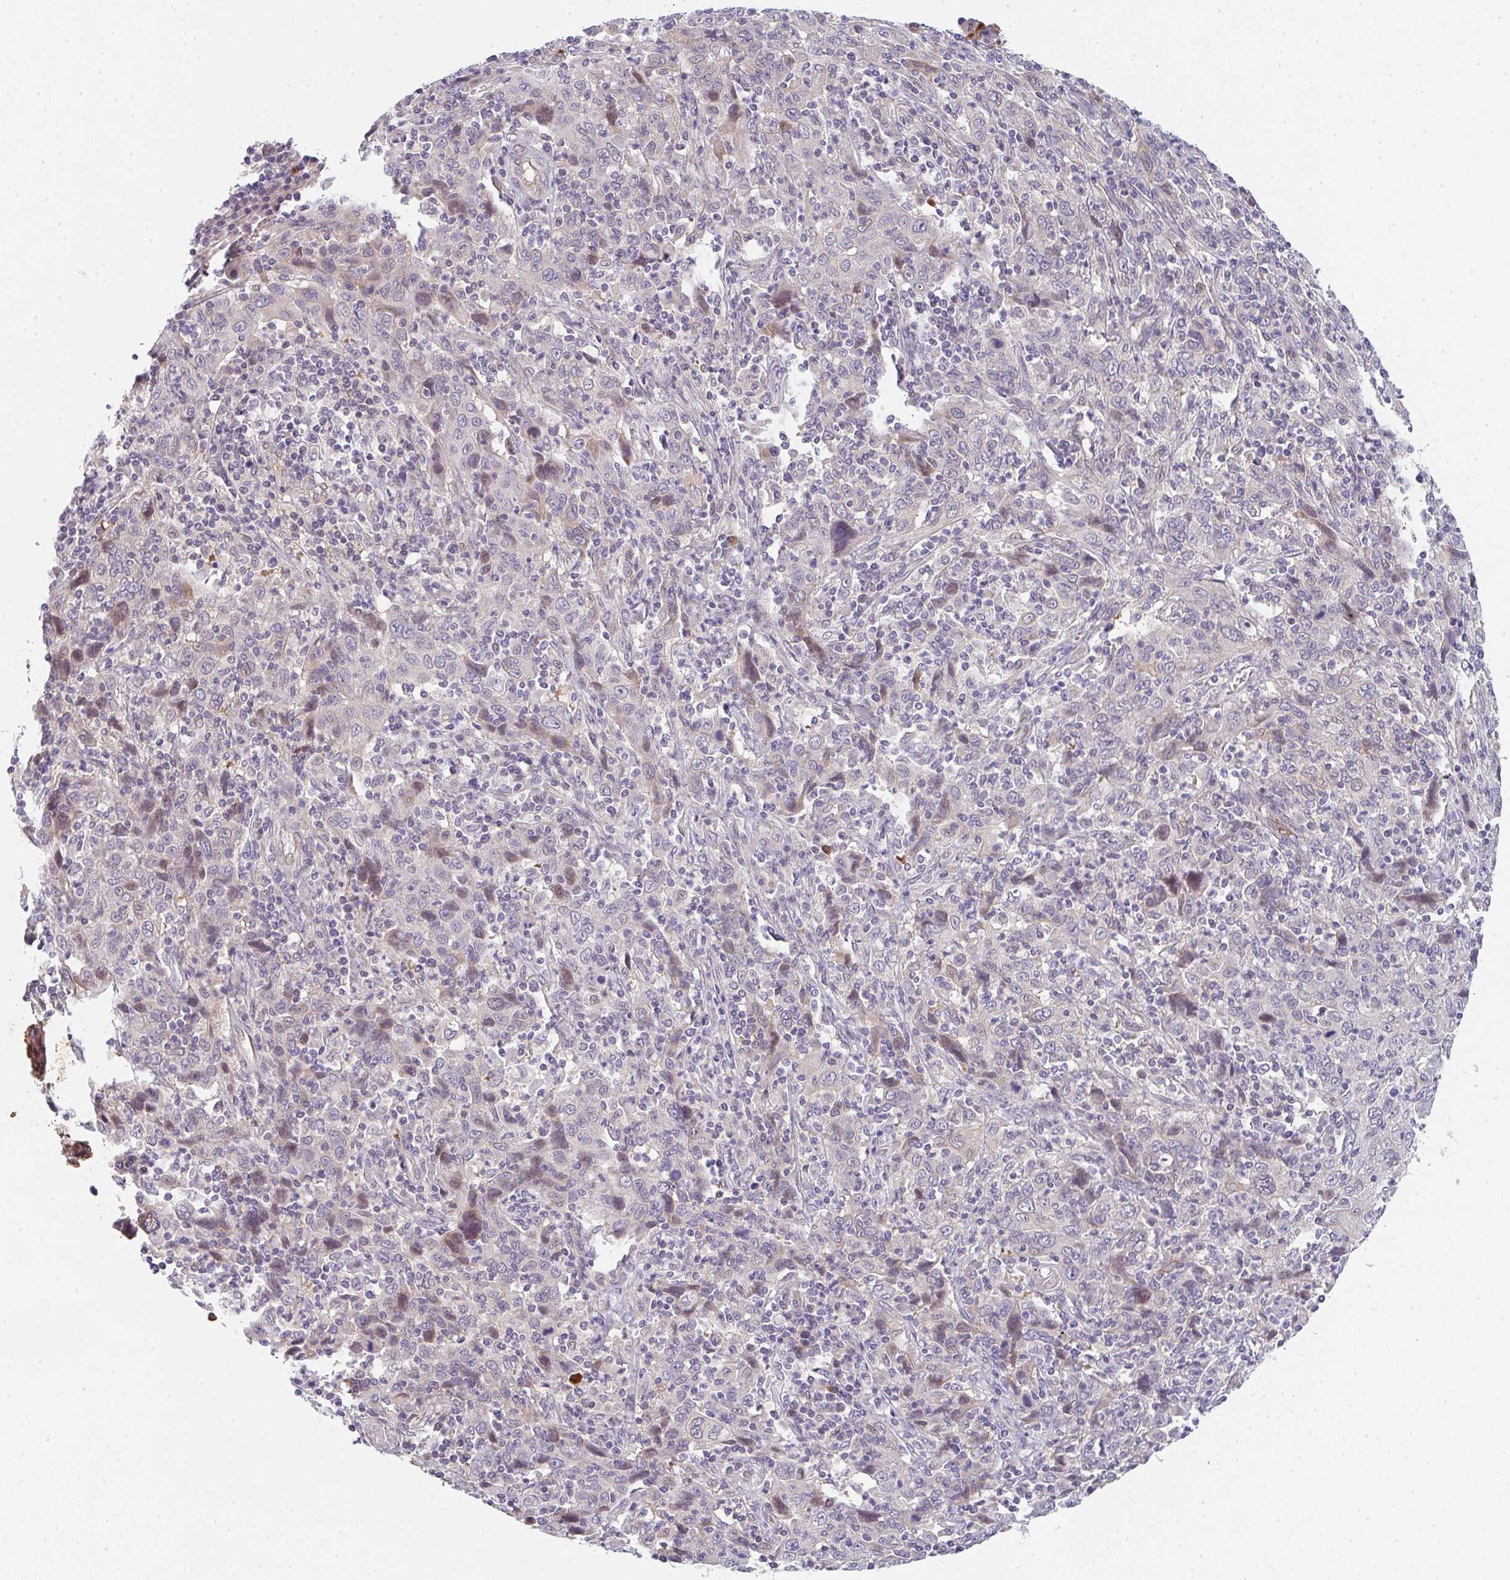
{"staining": {"intensity": "negative", "quantity": "none", "location": "none"}, "tissue": "cervical cancer", "cell_type": "Tumor cells", "image_type": "cancer", "snomed": [{"axis": "morphology", "description": "Squamous cell carcinoma, NOS"}, {"axis": "topography", "description": "Cervix"}], "caption": "IHC image of cervical cancer (squamous cell carcinoma) stained for a protein (brown), which shows no positivity in tumor cells.", "gene": "TNFRSF10A", "patient": {"sex": "female", "age": 46}}